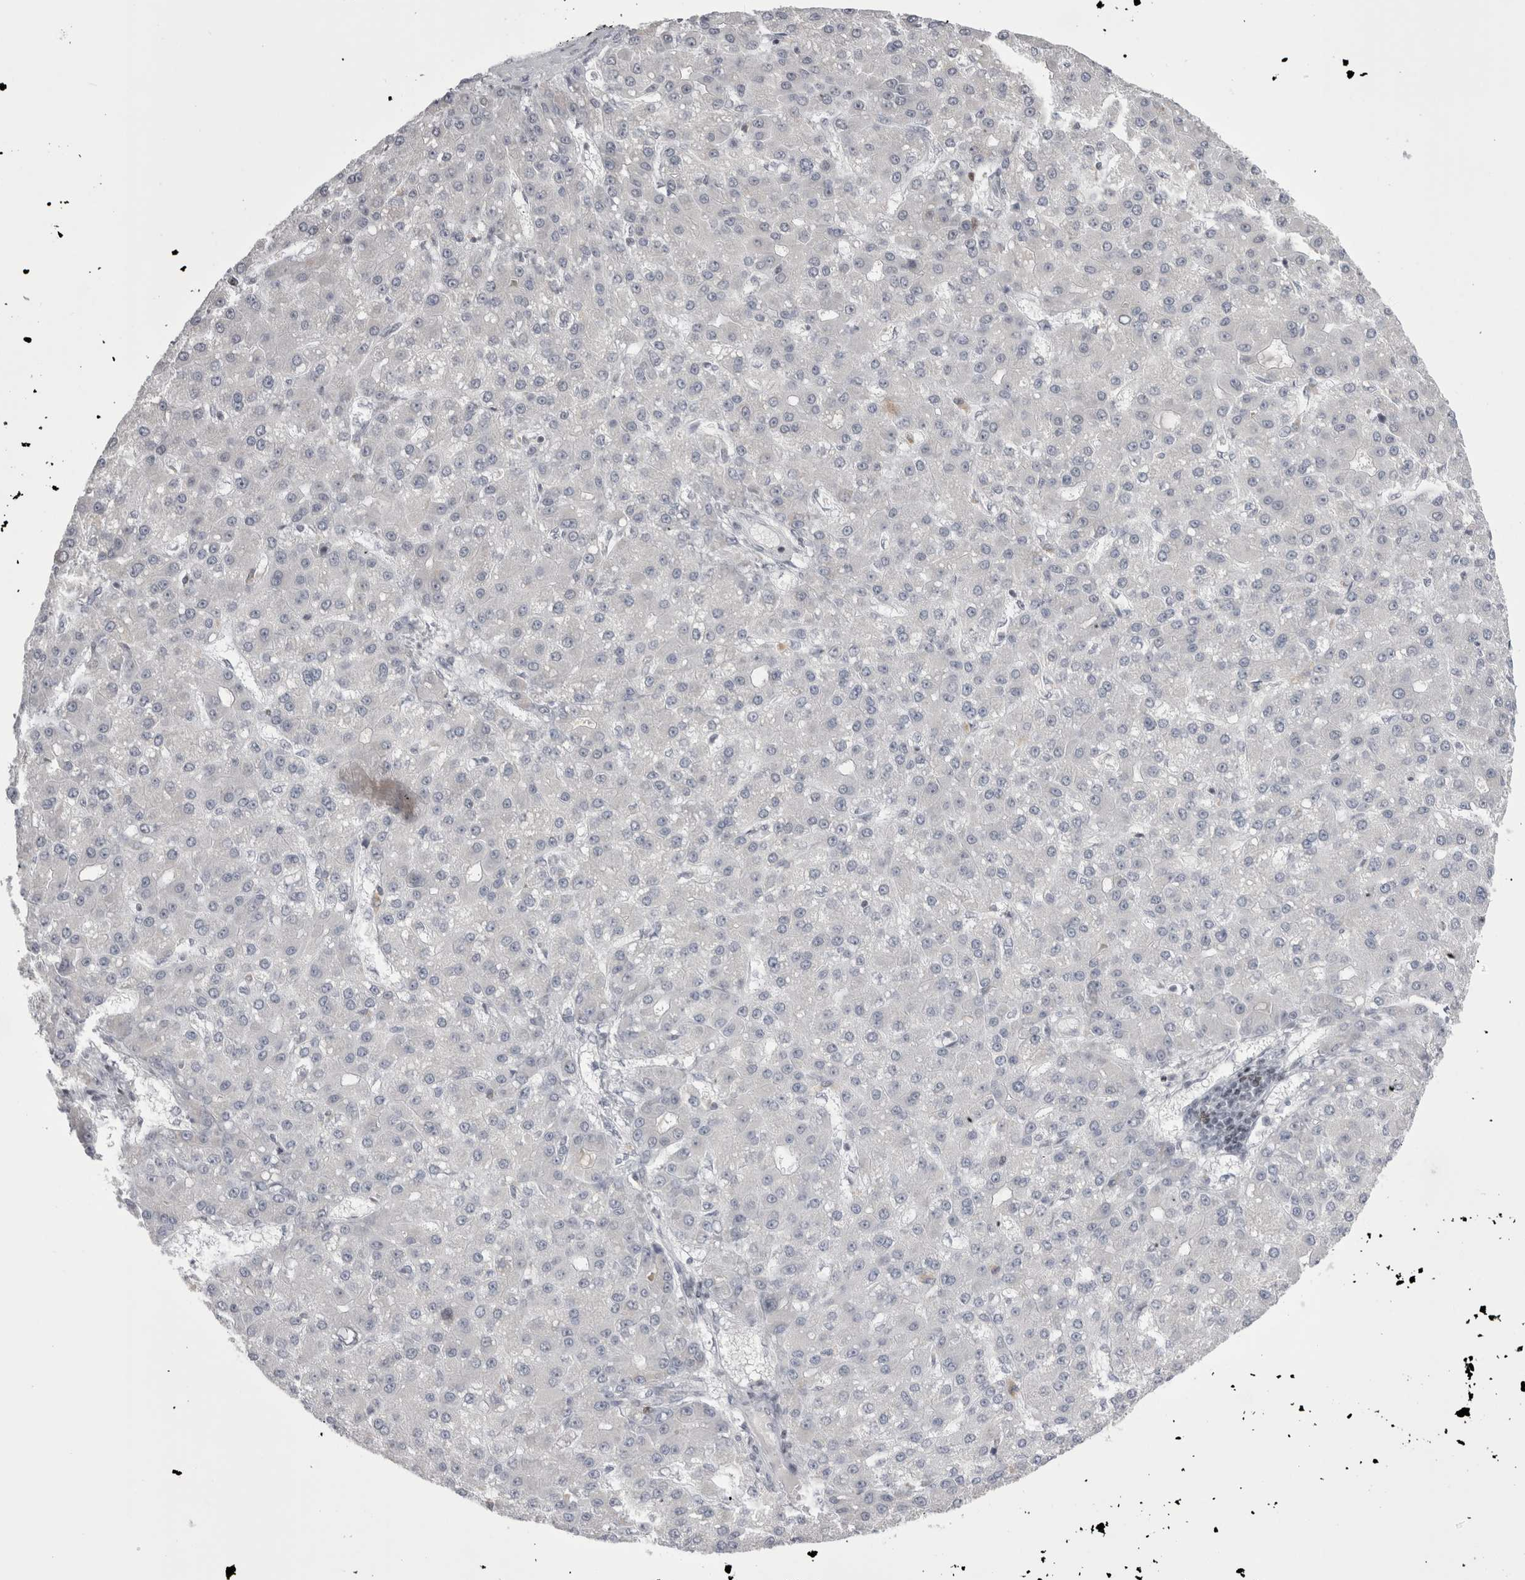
{"staining": {"intensity": "negative", "quantity": "none", "location": "none"}, "tissue": "liver cancer", "cell_type": "Tumor cells", "image_type": "cancer", "snomed": [{"axis": "morphology", "description": "Carcinoma, Hepatocellular, NOS"}, {"axis": "topography", "description": "Liver"}], "caption": "Liver cancer was stained to show a protein in brown. There is no significant positivity in tumor cells.", "gene": "FNDC8", "patient": {"sex": "male", "age": 67}}